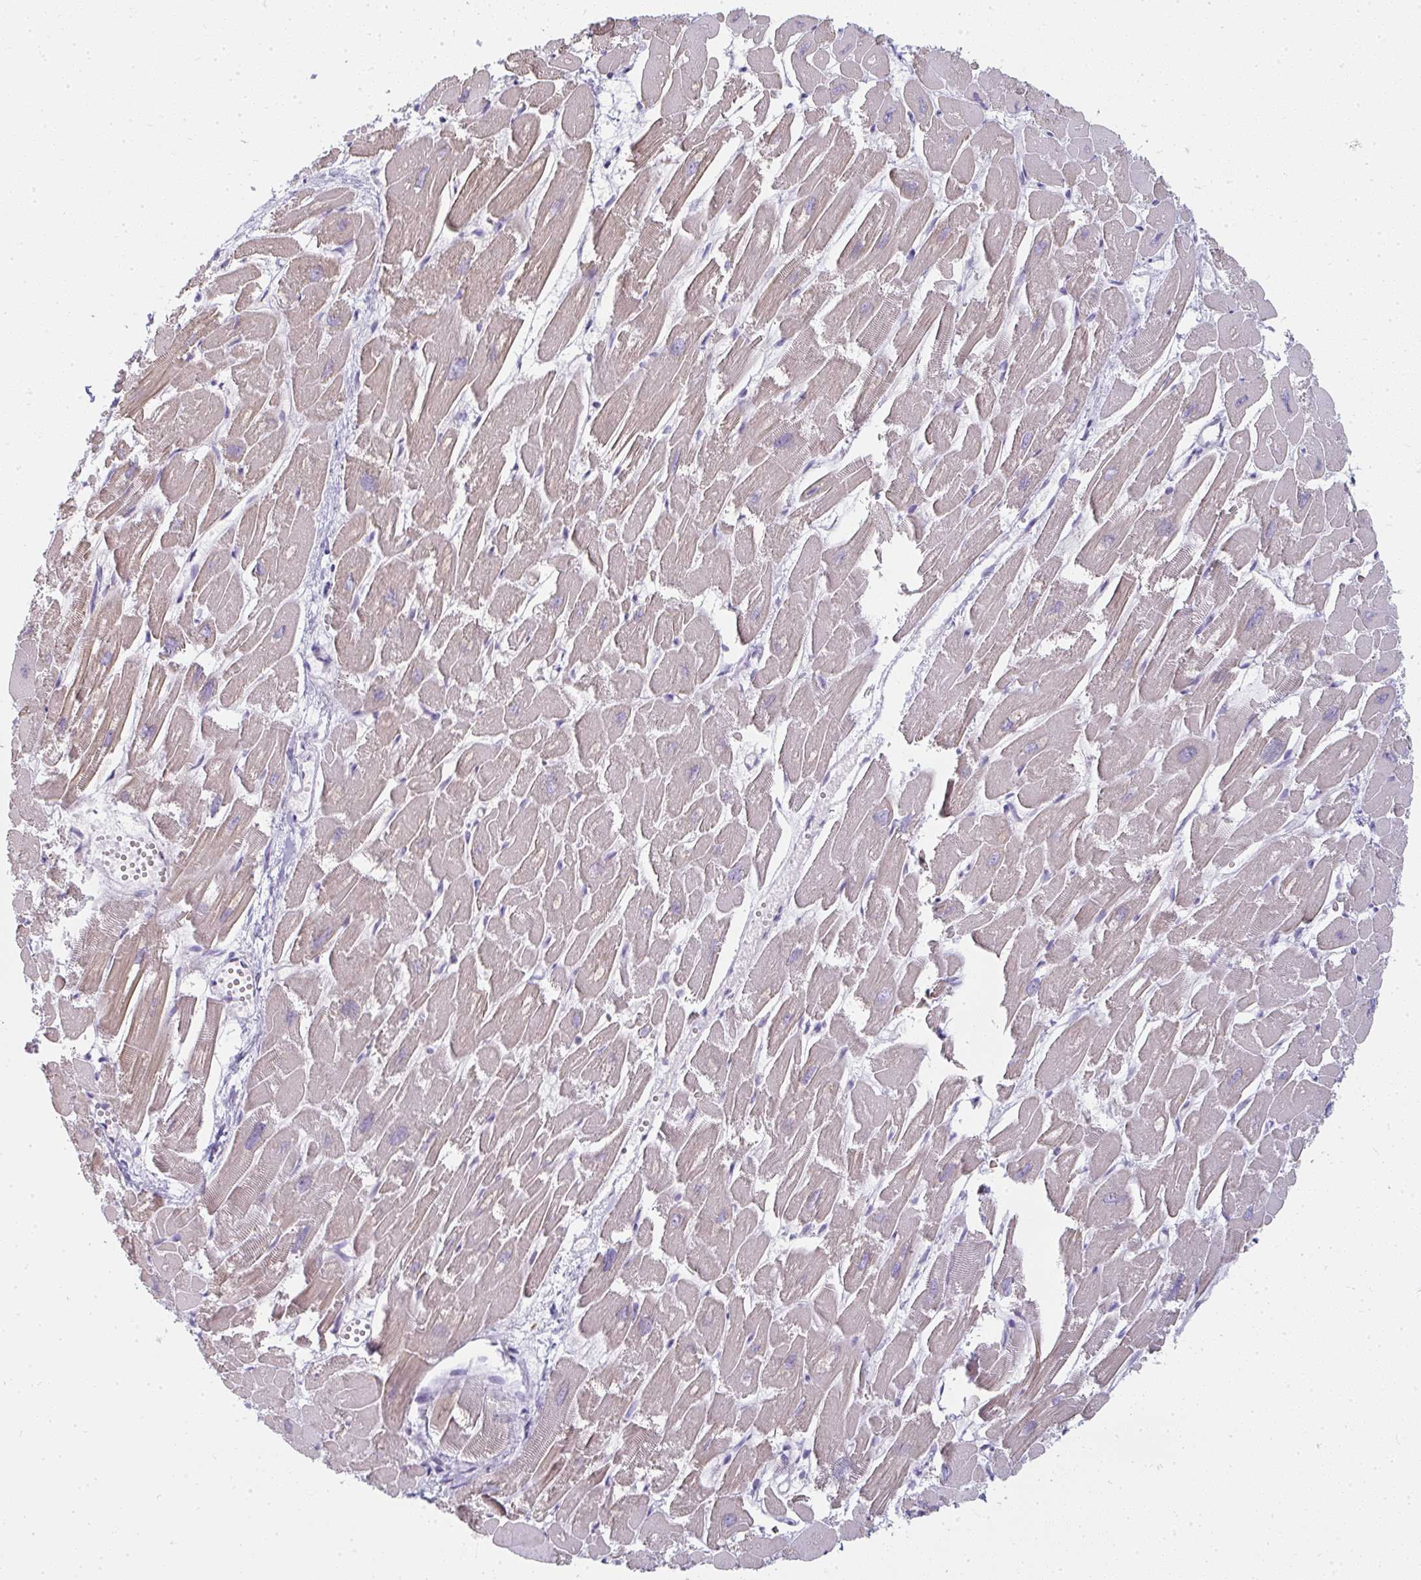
{"staining": {"intensity": "weak", "quantity": "25%-75%", "location": "cytoplasmic/membranous"}, "tissue": "heart muscle", "cell_type": "Cardiomyocytes", "image_type": "normal", "snomed": [{"axis": "morphology", "description": "Normal tissue, NOS"}, {"axis": "topography", "description": "Heart"}], "caption": "IHC of unremarkable human heart muscle reveals low levels of weak cytoplasmic/membranous positivity in approximately 25%-75% of cardiomyocytes.", "gene": "SHROOM1", "patient": {"sex": "male", "age": 54}}